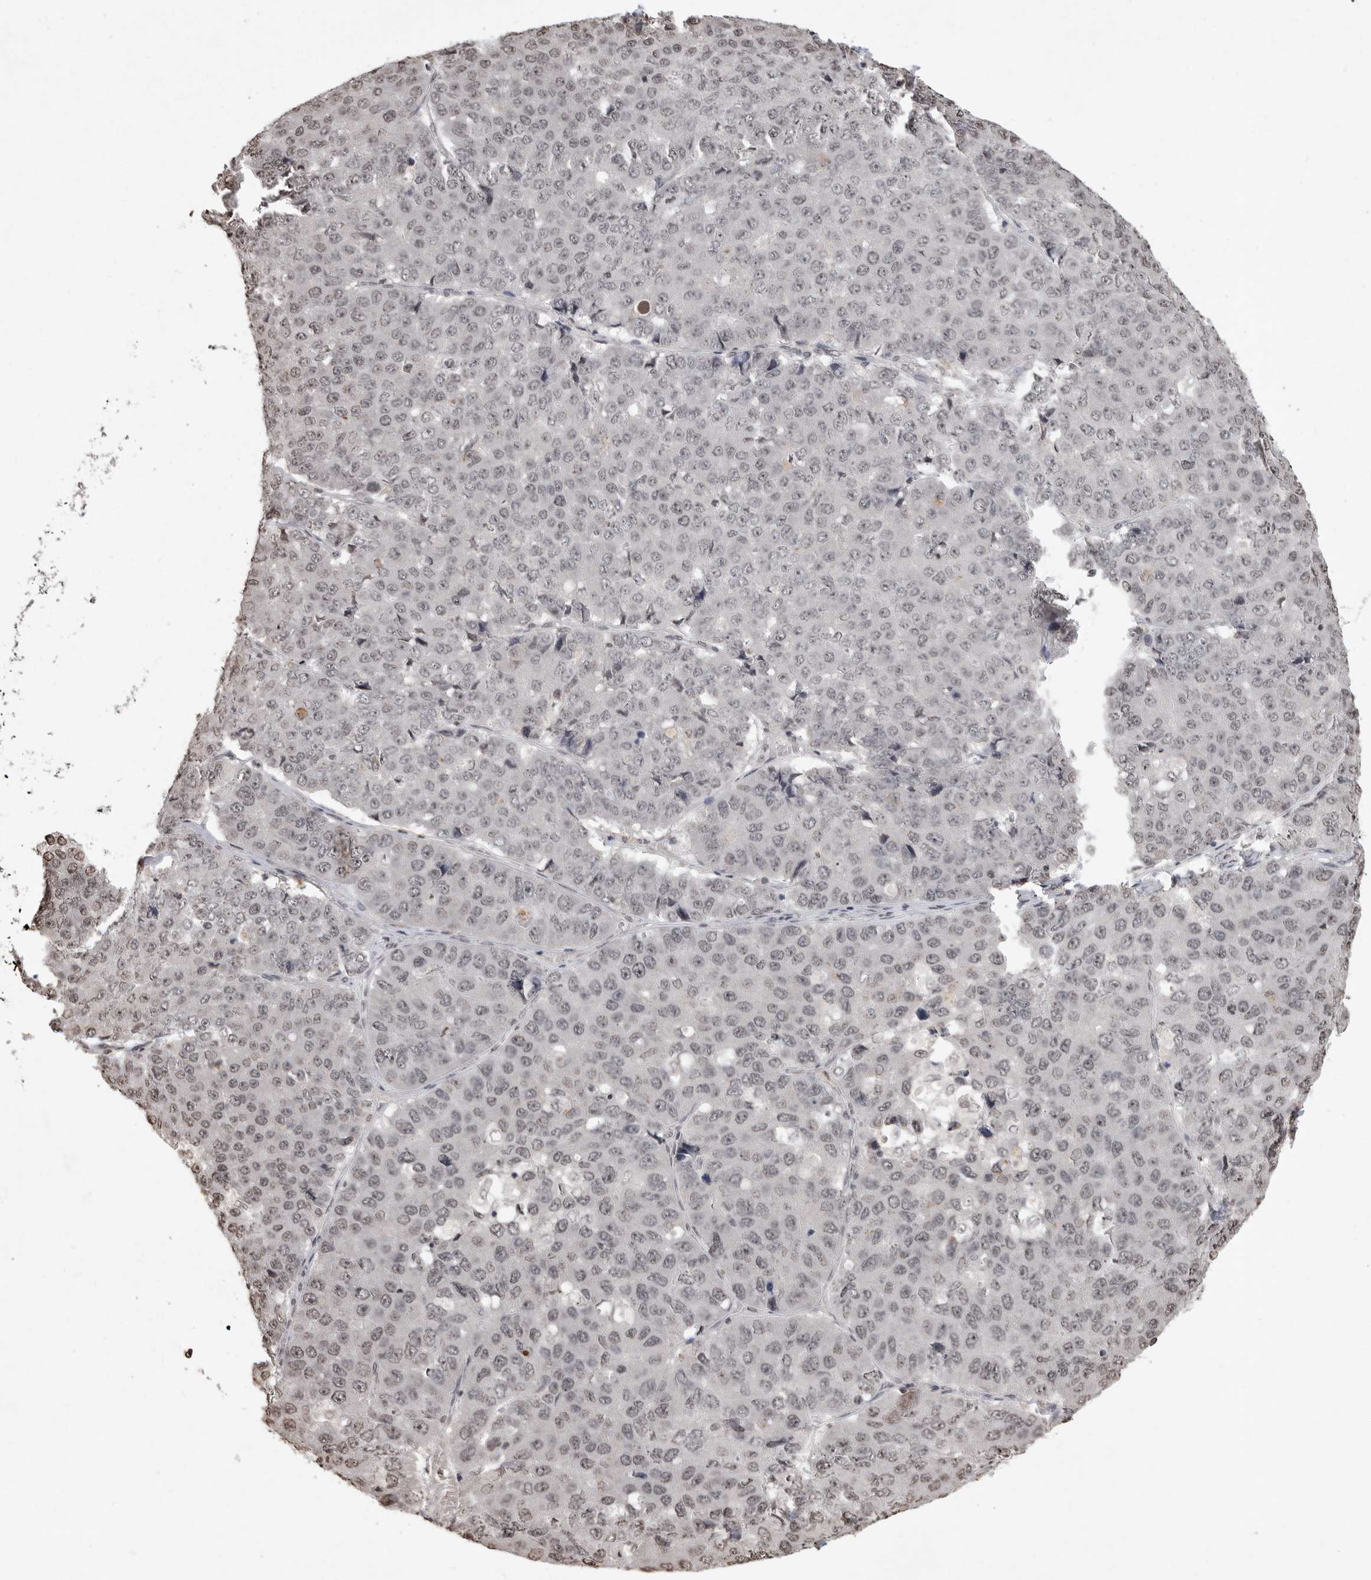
{"staining": {"intensity": "weak", "quantity": "<25%", "location": "nuclear"}, "tissue": "pancreatic cancer", "cell_type": "Tumor cells", "image_type": "cancer", "snomed": [{"axis": "morphology", "description": "Adenocarcinoma, NOS"}, {"axis": "topography", "description": "Pancreas"}], "caption": "Protein analysis of pancreatic adenocarcinoma exhibits no significant positivity in tumor cells.", "gene": "WDR45", "patient": {"sex": "male", "age": 50}}